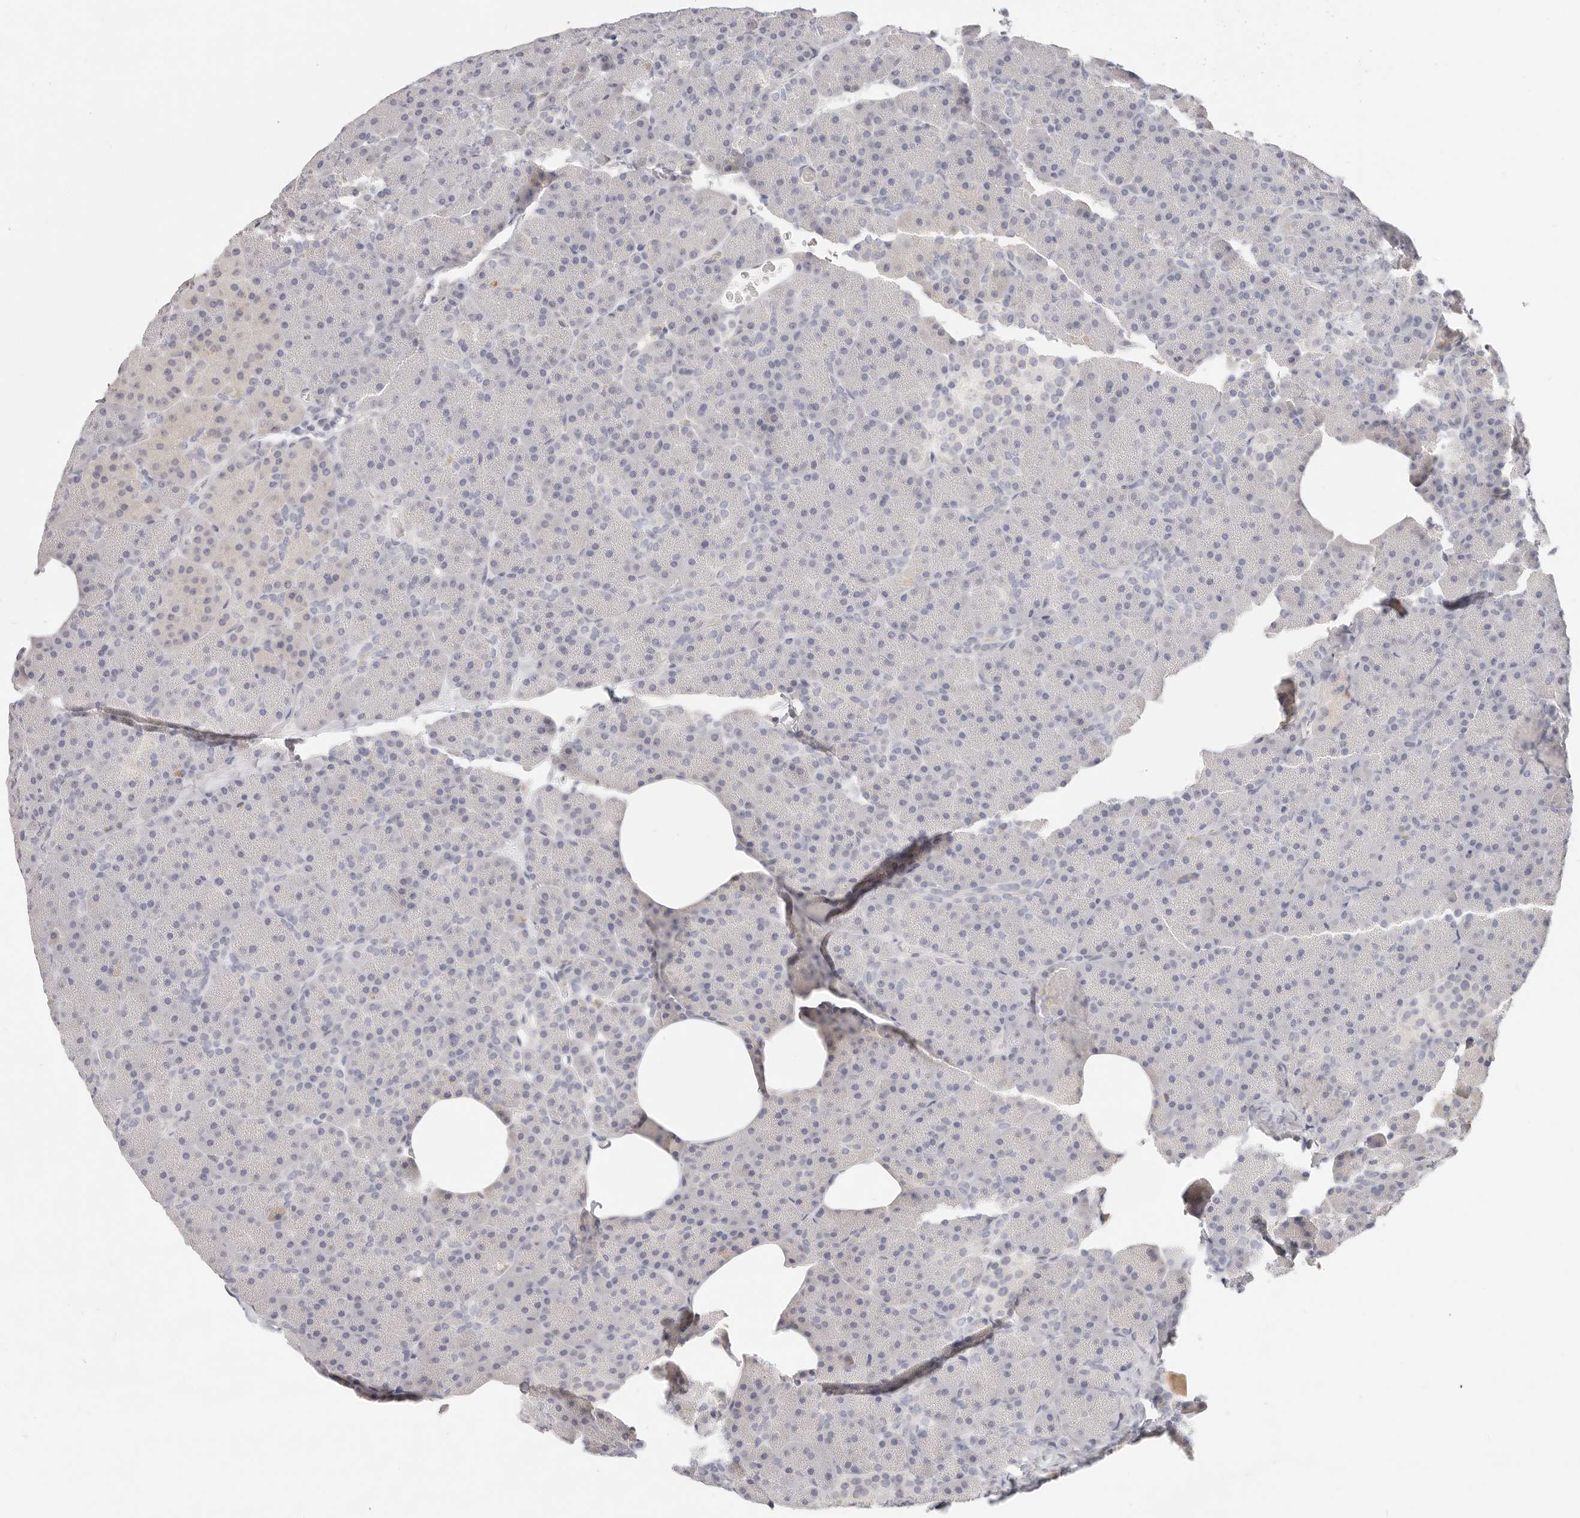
{"staining": {"intensity": "negative", "quantity": "none", "location": "none"}, "tissue": "pancreas", "cell_type": "Exocrine glandular cells", "image_type": "normal", "snomed": [{"axis": "morphology", "description": "Normal tissue, NOS"}, {"axis": "morphology", "description": "Carcinoid, malignant, NOS"}, {"axis": "topography", "description": "Pancreas"}], "caption": "Immunohistochemical staining of unremarkable human pancreas demonstrates no significant positivity in exocrine glandular cells.", "gene": "ASCL1", "patient": {"sex": "female", "age": 35}}